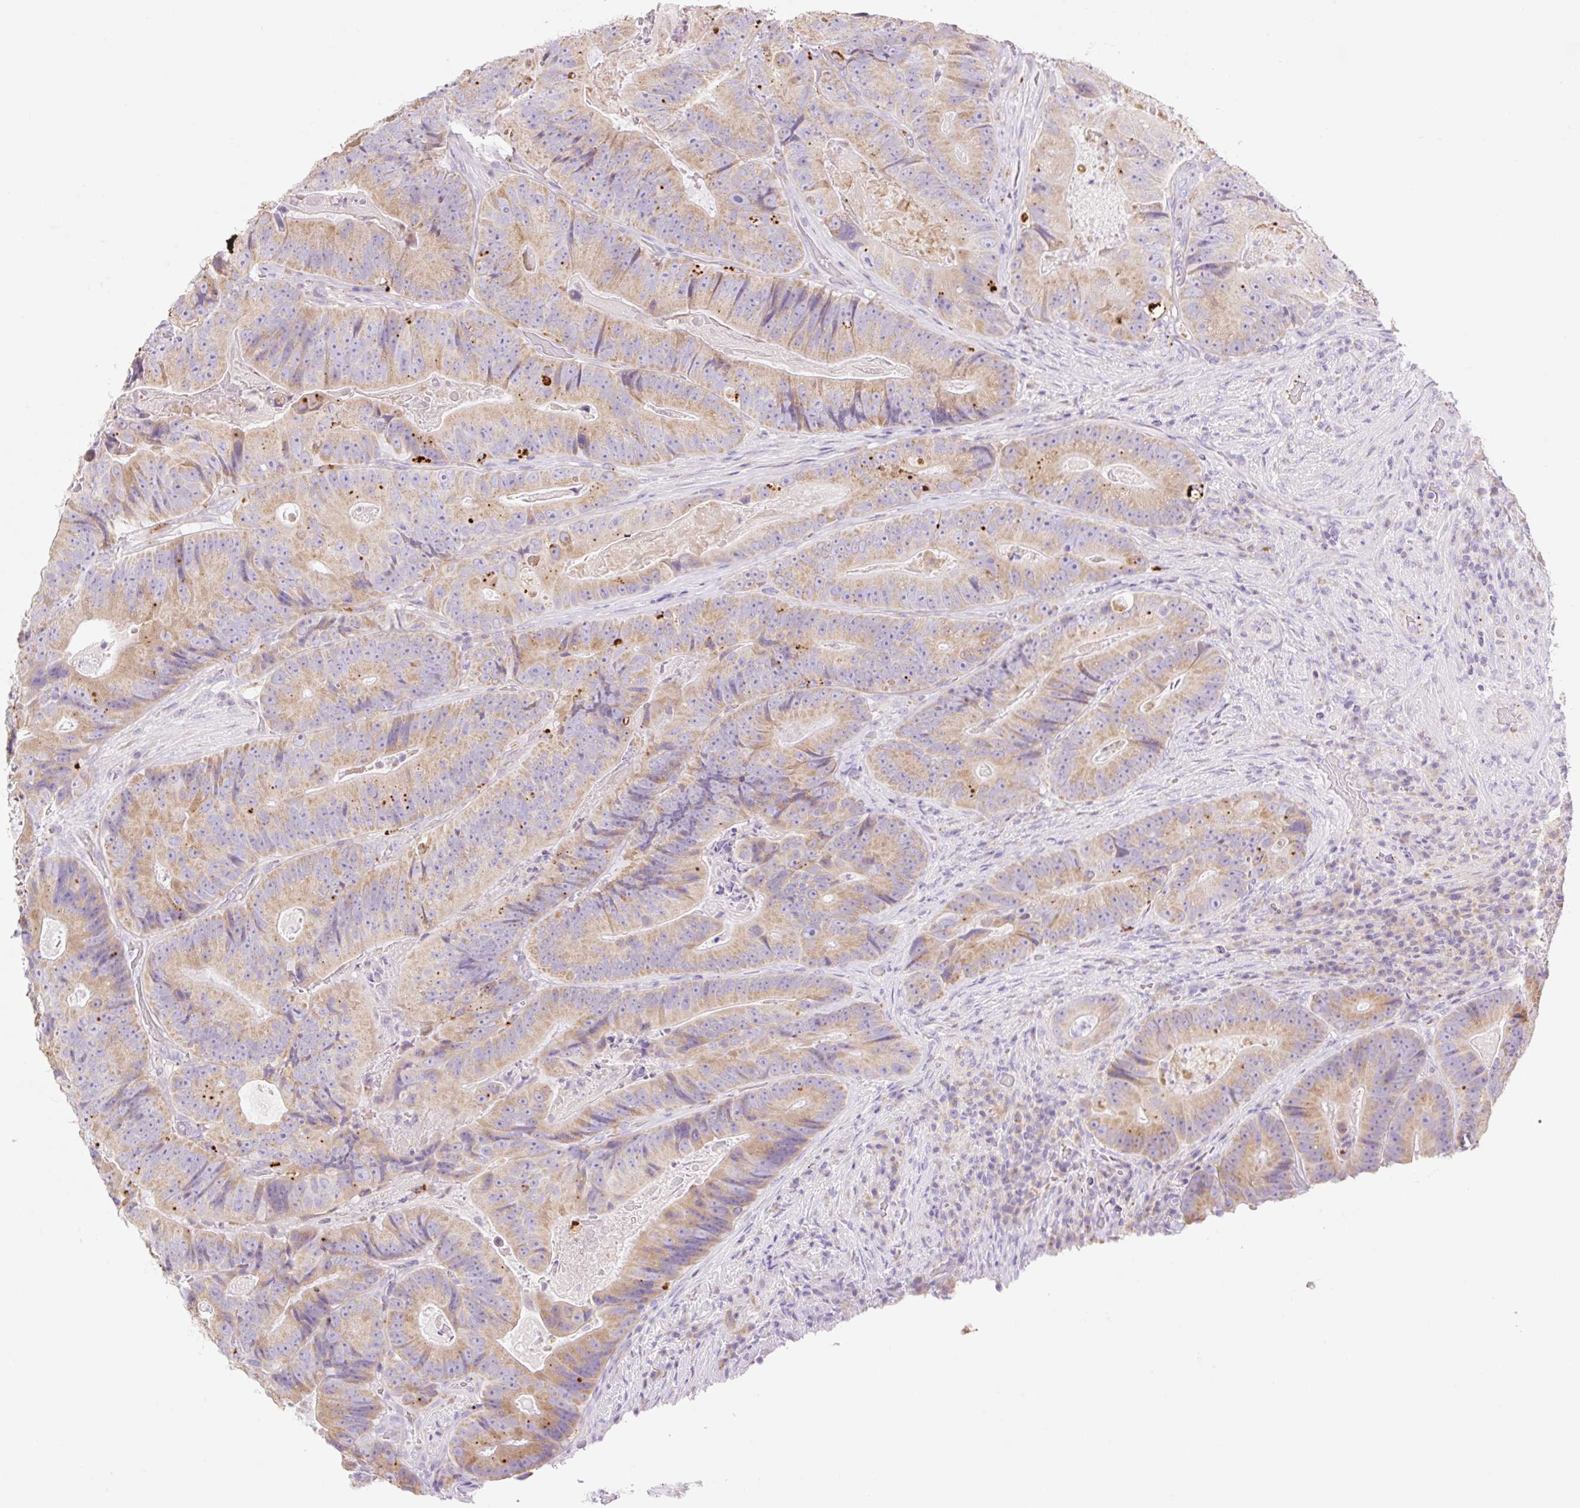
{"staining": {"intensity": "moderate", "quantity": ">75%", "location": "cytoplasmic/membranous"}, "tissue": "colorectal cancer", "cell_type": "Tumor cells", "image_type": "cancer", "snomed": [{"axis": "morphology", "description": "Adenocarcinoma, NOS"}, {"axis": "topography", "description": "Colon"}], "caption": "Tumor cells reveal medium levels of moderate cytoplasmic/membranous staining in about >75% of cells in human colorectal cancer (adenocarcinoma). (DAB IHC, brown staining for protein, blue staining for nuclei).", "gene": "CLEC3A", "patient": {"sex": "female", "age": 86}}